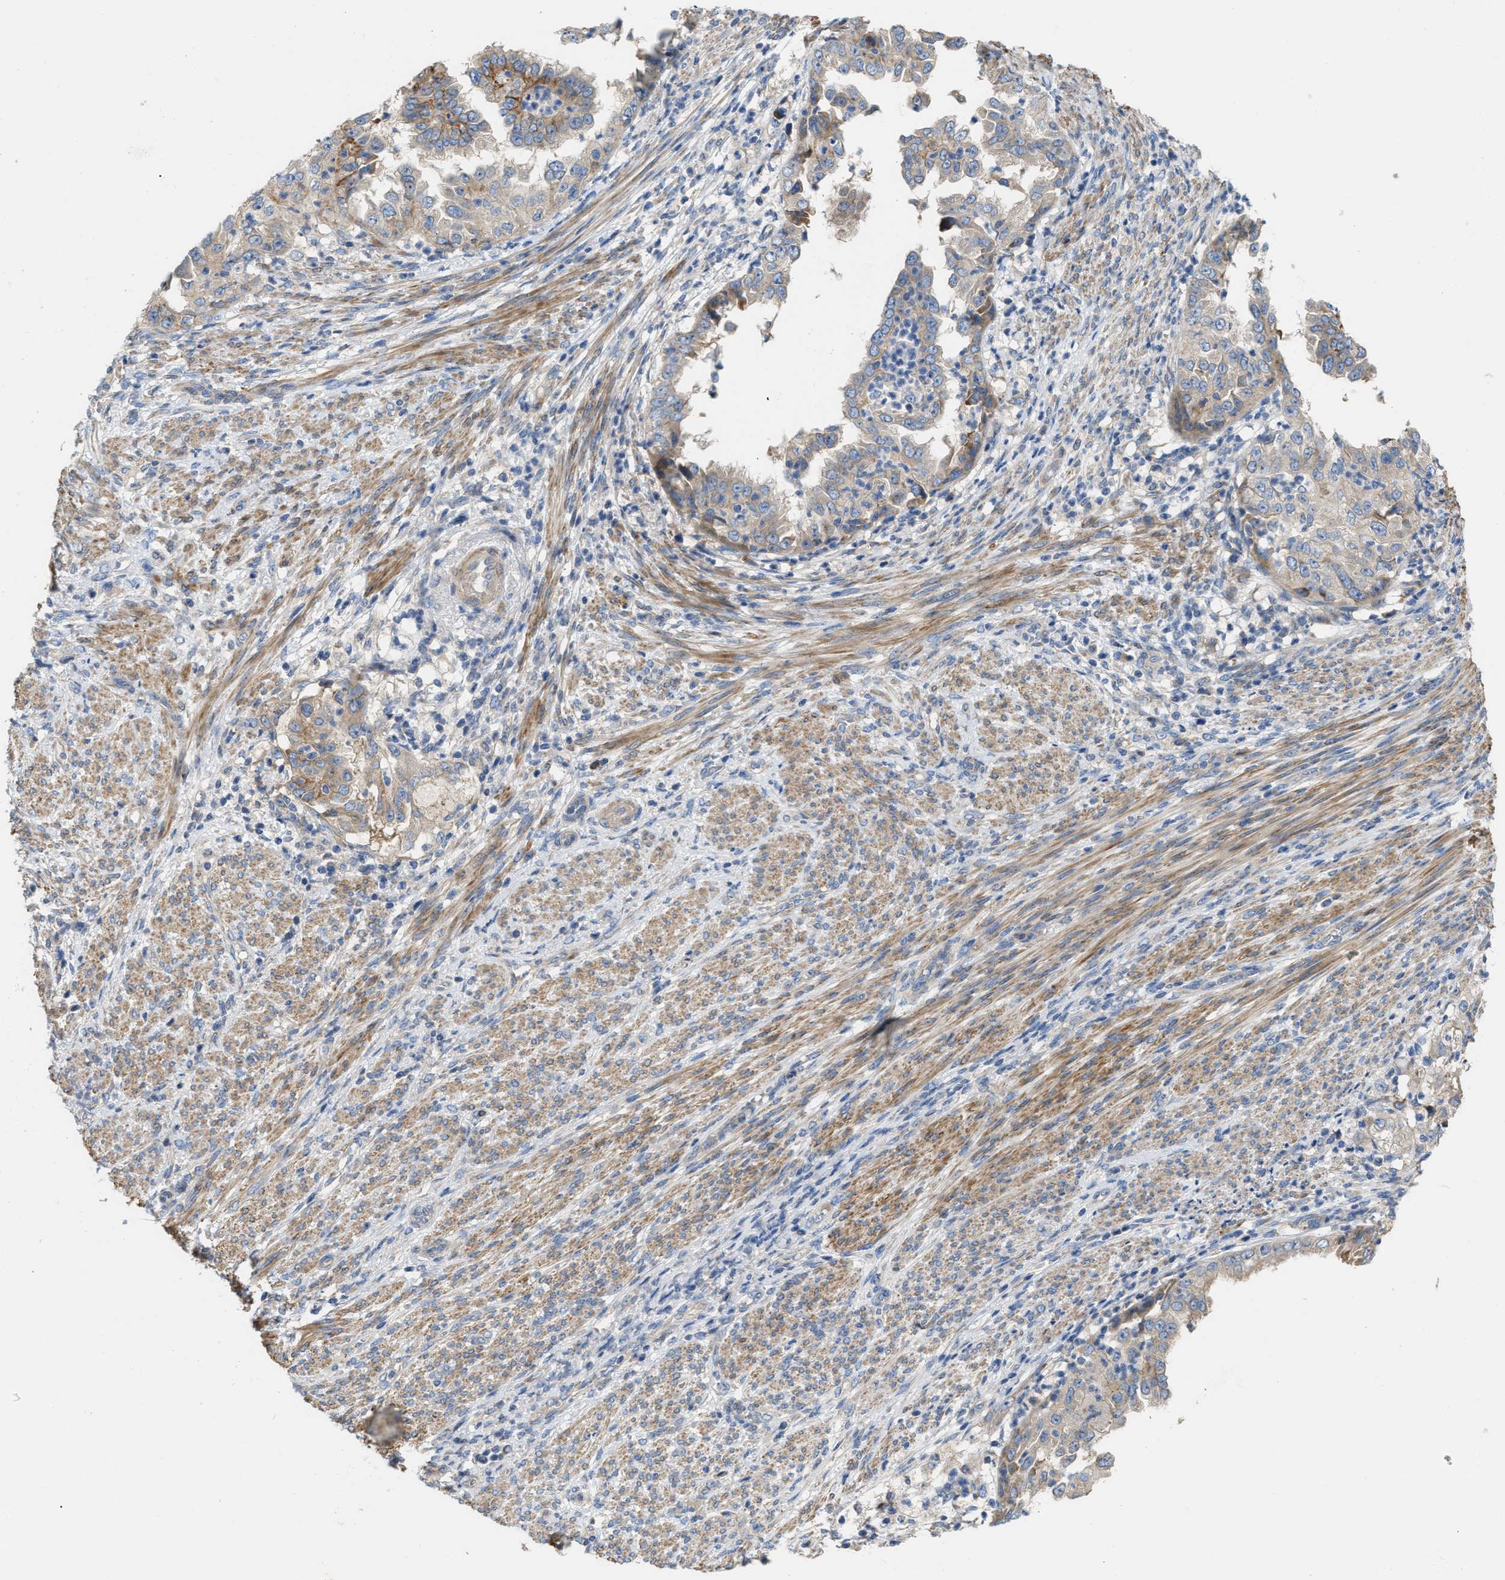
{"staining": {"intensity": "moderate", "quantity": "<25%", "location": "cytoplasmic/membranous"}, "tissue": "endometrial cancer", "cell_type": "Tumor cells", "image_type": "cancer", "snomed": [{"axis": "morphology", "description": "Adenocarcinoma, NOS"}, {"axis": "topography", "description": "Endometrium"}], "caption": "Endometrial cancer stained with DAB (3,3'-diaminobenzidine) IHC exhibits low levels of moderate cytoplasmic/membranous expression in about <25% of tumor cells.", "gene": "DHX58", "patient": {"sex": "female", "age": 85}}